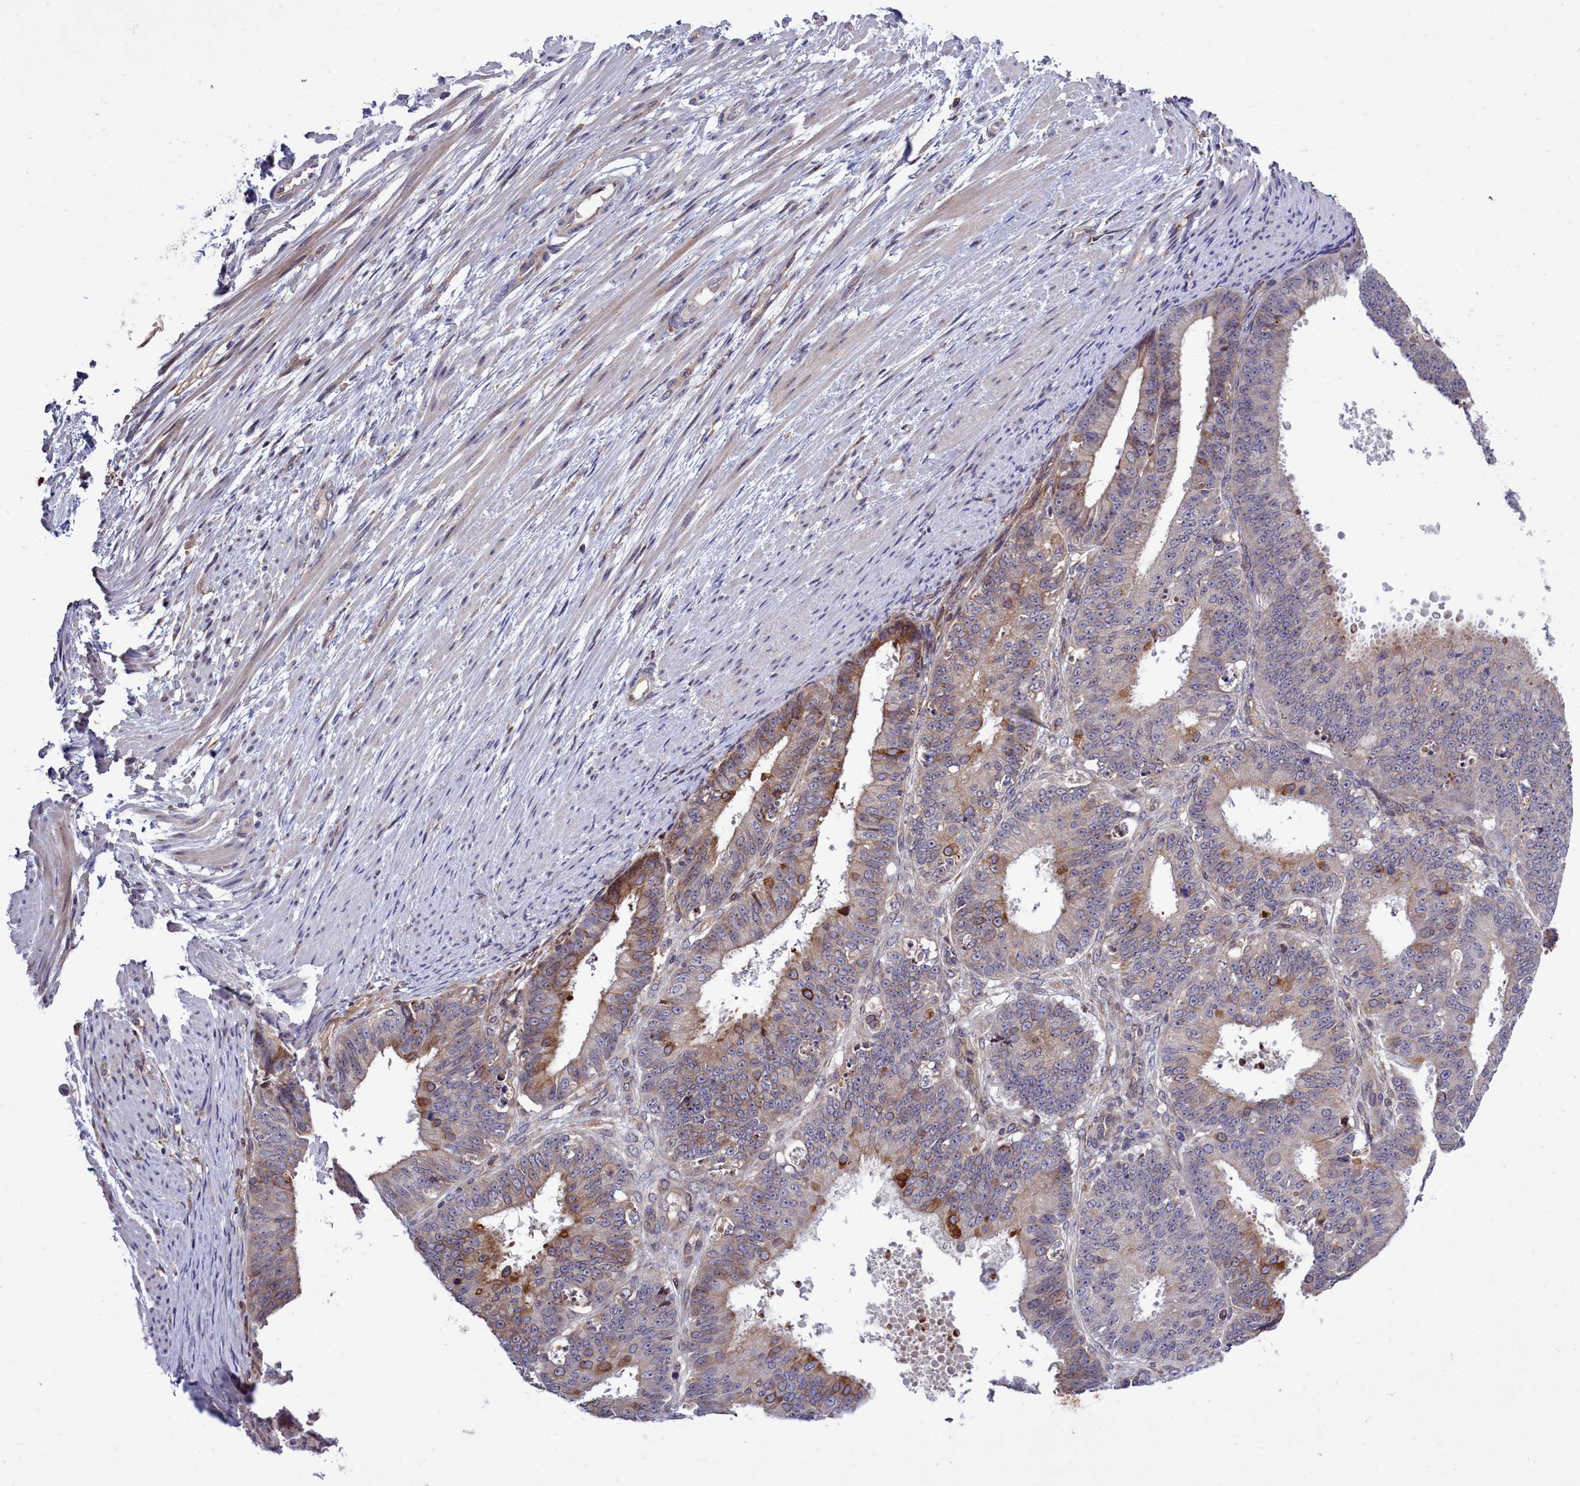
{"staining": {"intensity": "moderate", "quantity": "<25%", "location": "cytoplasmic/membranous"}, "tissue": "ovarian cancer", "cell_type": "Tumor cells", "image_type": "cancer", "snomed": [{"axis": "morphology", "description": "Carcinoma, endometroid"}, {"axis": "topography", "description": "Appendix"}, {"axis": "topography", "description": "Ovary"}], "caption": "The histopathology image exhibits a brown stain indicating the presence of a protein in the cytoplasmic/membranous of tumor cells in ovarian cancer (endometroid carcinoma). Using DAB (3,3'-diaminobenzidine) (brown) and hematoxylin (blue) stains, captured at high magnification using brightfield microscopy.", "gene": "RAPGEF4", "patient": {"sex": "female", "age": 42}}